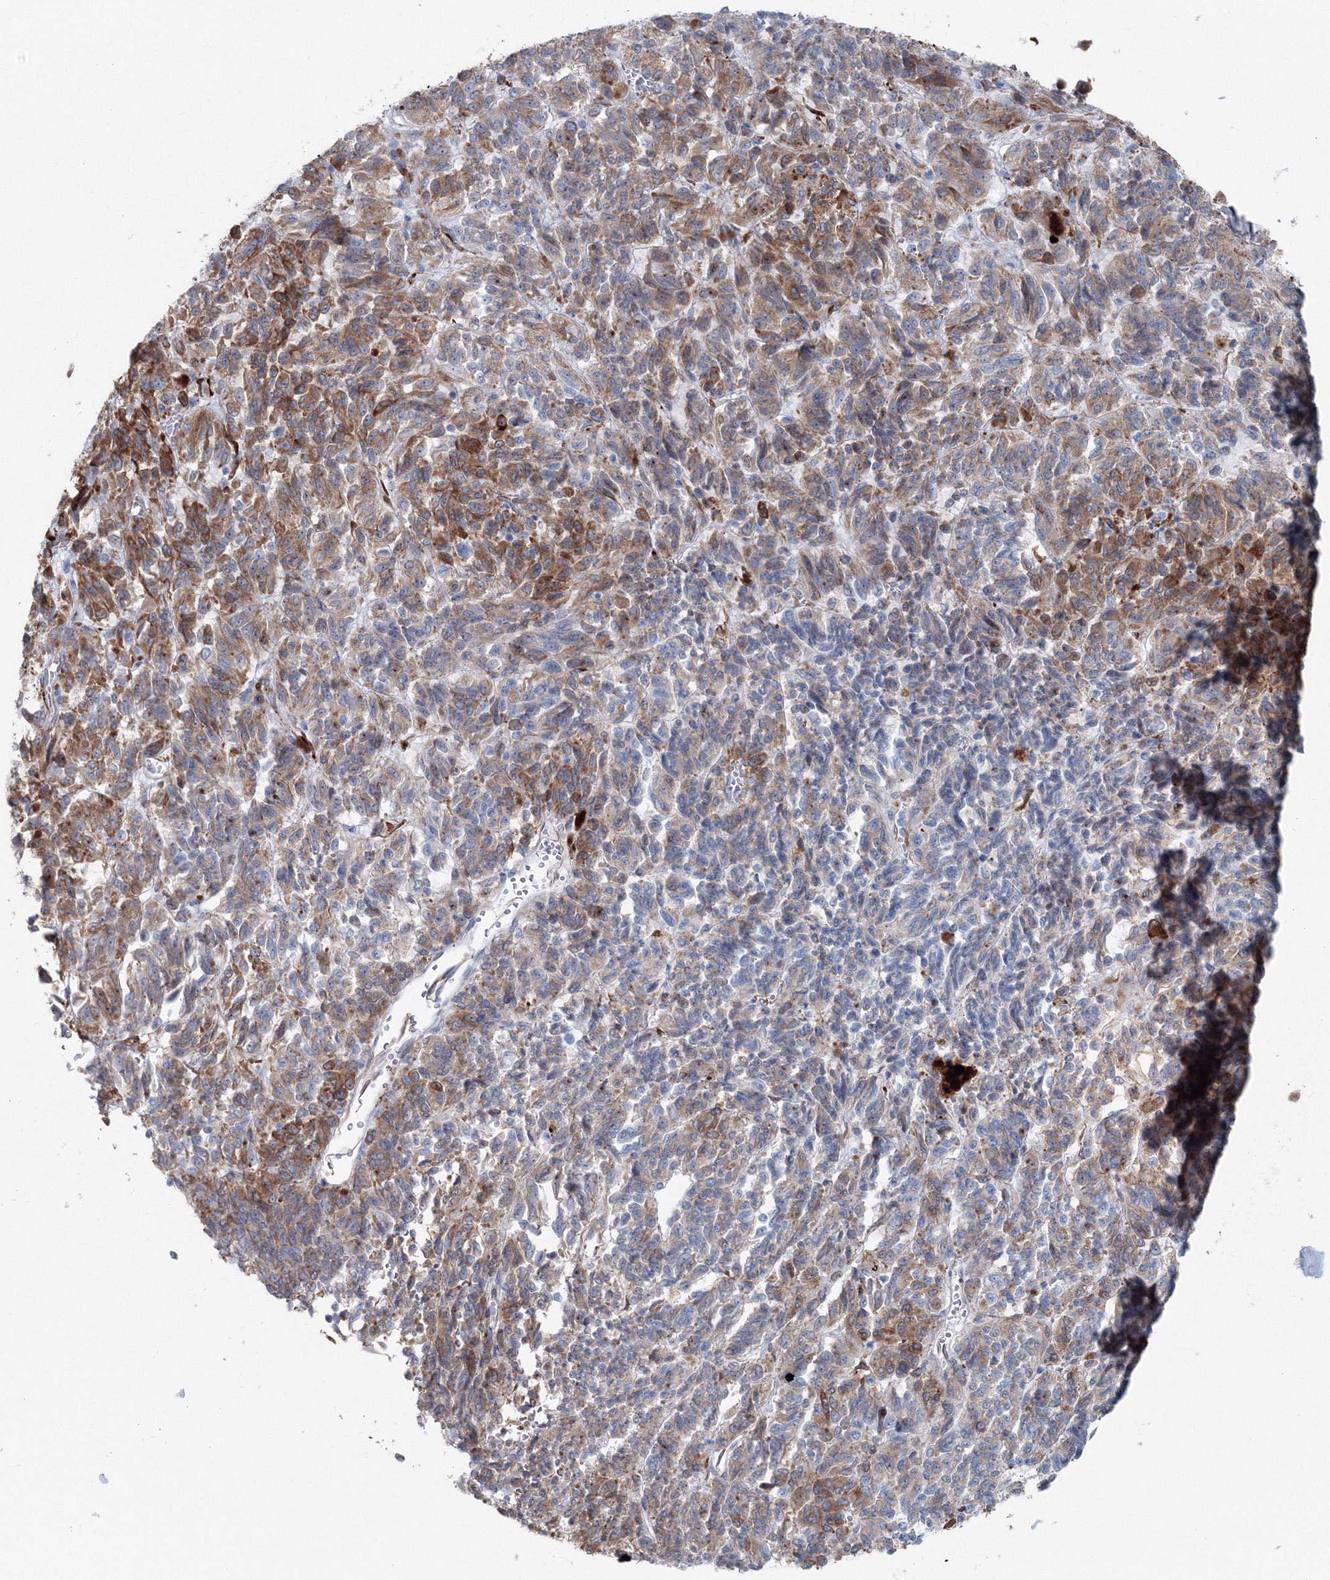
{"staining": {"intensity": "moderate", "quantity": "25%-75%", "location": "cytoplasmic/membranous"}, "tissue": "melanoma", "cell_type": "Tumor cells", "image_type": "cancer", "snomed": [{"axis": "morphology", "description": "Malignant melanoma, Metastatic site"}, {"axis": "topography", "description": "Lung"}], "caption": "DAB (3,3'-diaminobenzidine) immunohistochemical staining of malignant melanoma (metastatic site) reveals moderate cytoplasmic/membranous protein staining in approximately 25%-75% of tumor cells.", "gene": "RCN1", "patient": {"sex": "male", "age": 64}}